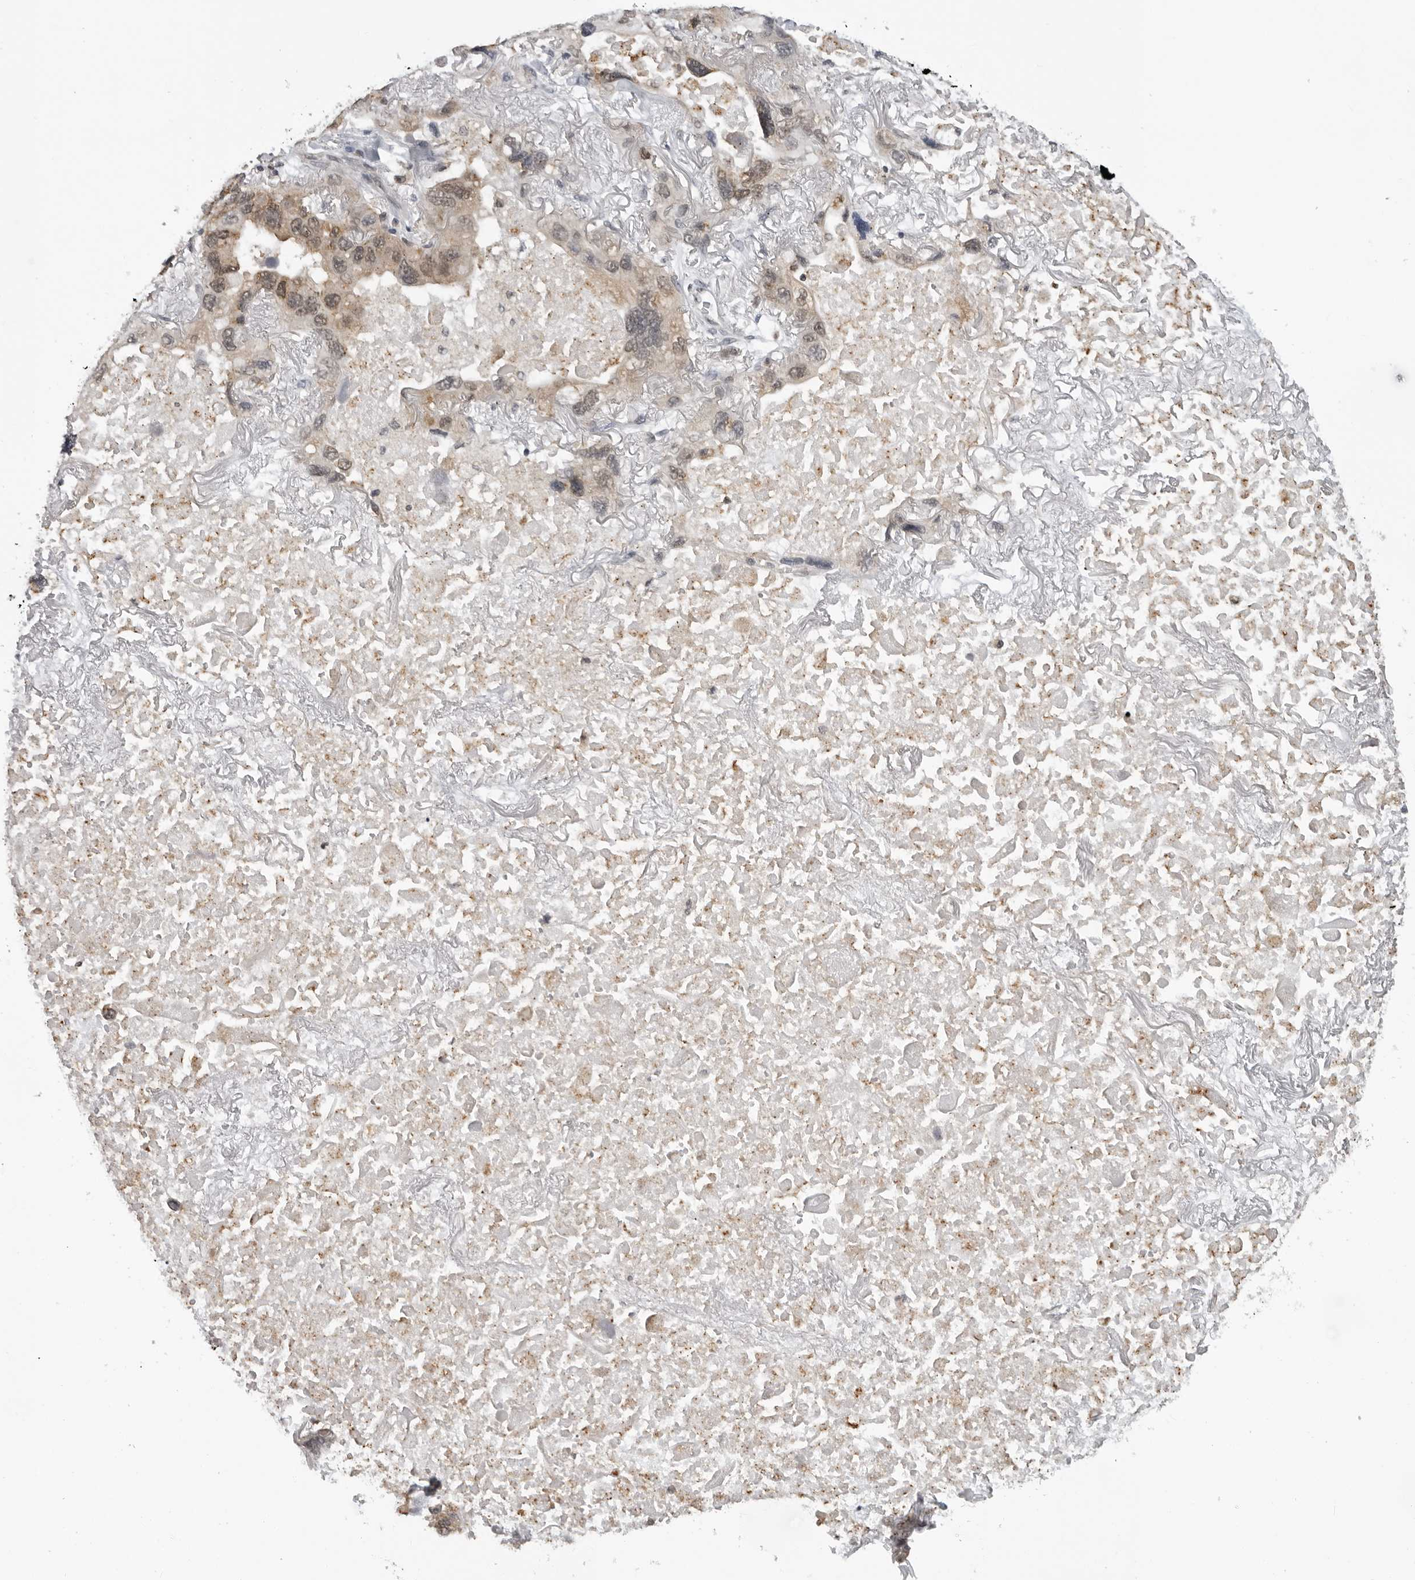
{"staining": {"intensity": "weak", "quantity": ">75%", "location": "cytoplasmic/membranous,nuclear"}, "tissue": "lung cancer", "cell_type": "Tumor cells", "image_type": "cancer", "snomed": [{"axis": "morphology", "description": "Squamous cell carcinoma, NOS"}, {"axis": "topography", "description": "Lung"}], "caption": "This is a histology image of immunohistochemistry staining of lung squamous cell carcinoma, which shows weak positivity in the cytoplasmic/membranous and nuclear of tumor cells.", "gene": "PDCL3", "patient": {"sex": "female", "age": 73}}